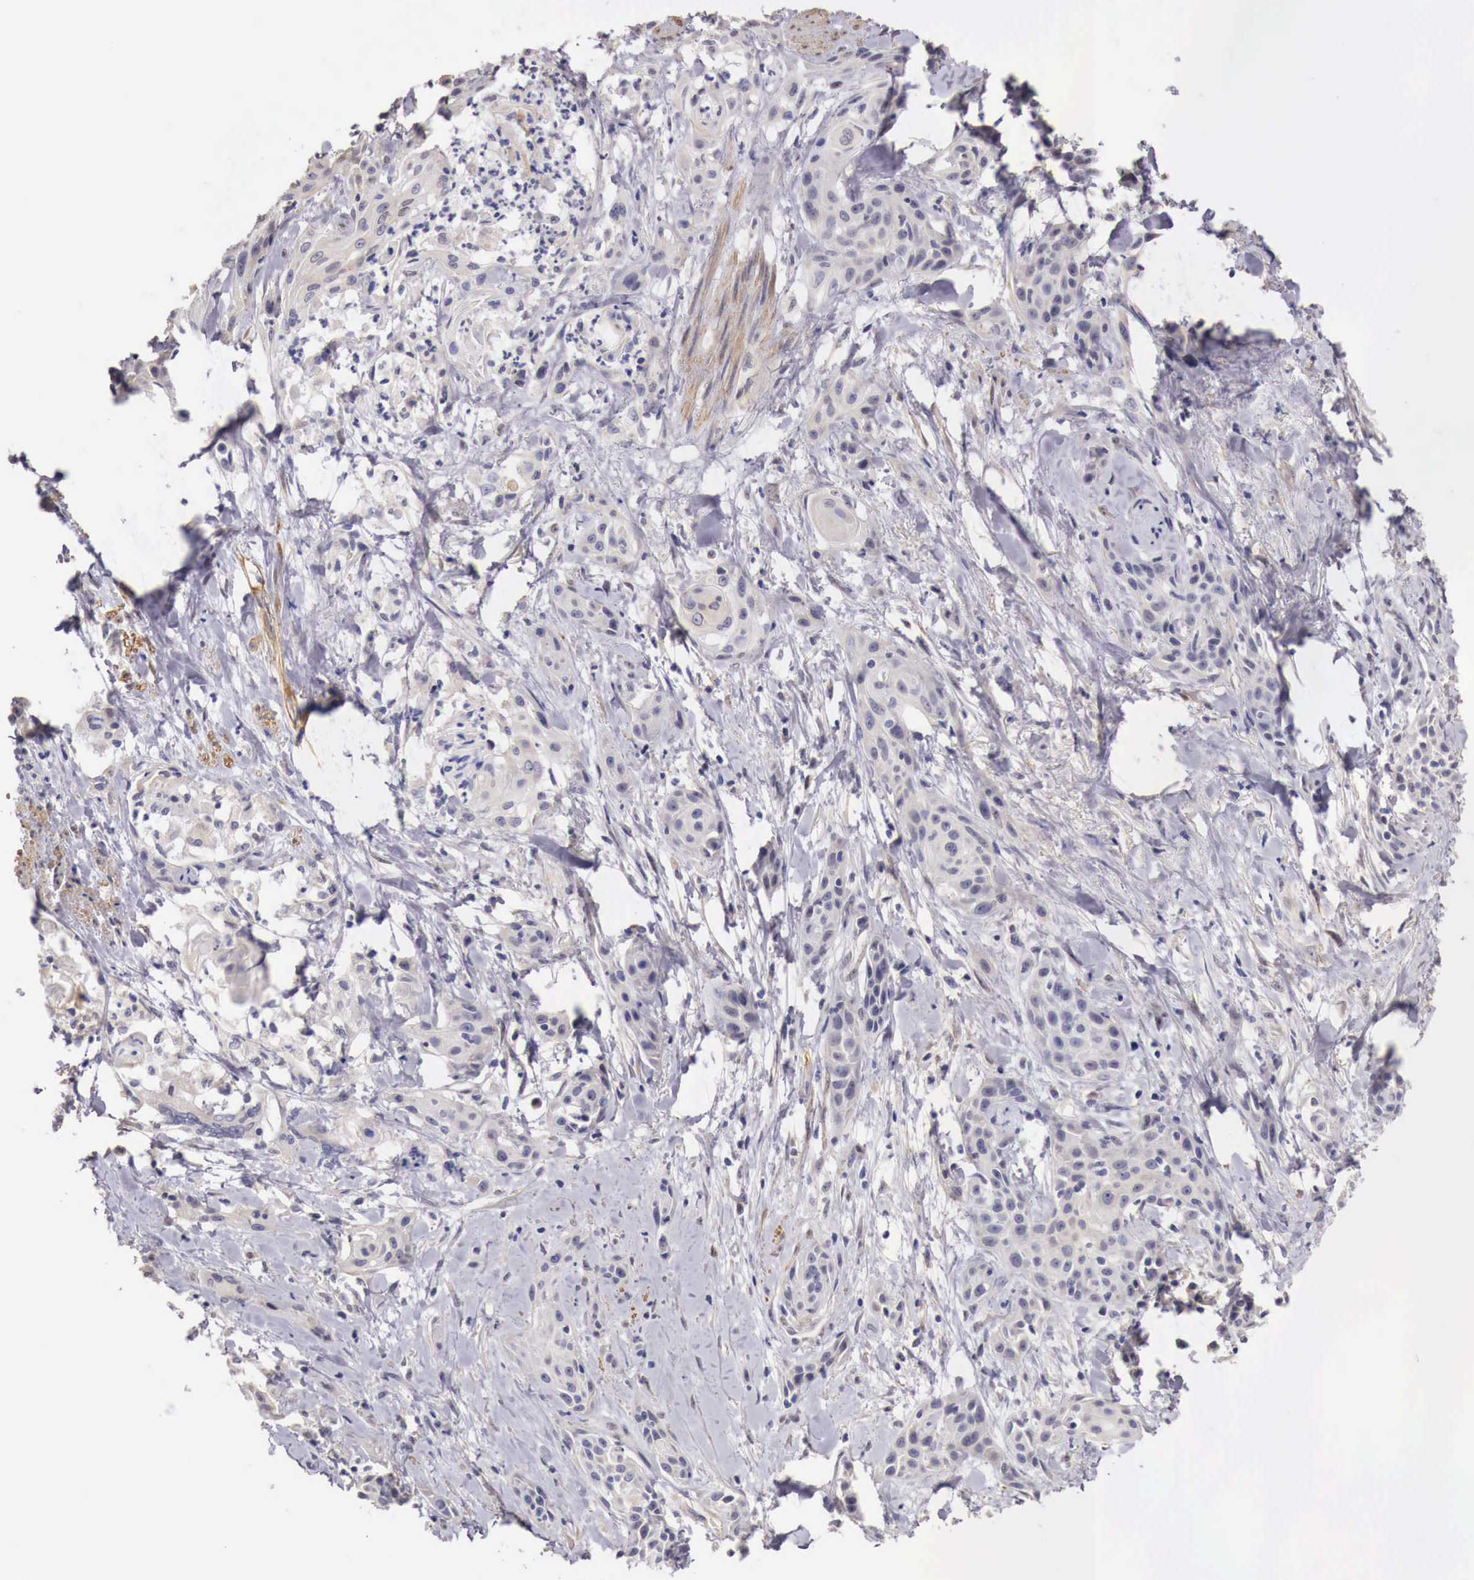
{"staining": {"intensity": "negative", "quantity": "none", "location": "none"}, "tissue": "skin cancer", "cell_type": "Tumor cells", "image_type": "cancer", "snomed": [{"axis": "morphology", "description": "Squamous cell carcinoma, NOS"}, {"axis": "topography", "description": "Skin"}, {"axis": "topography", "description": "Anal"}], "caption": "IHC of human skin squamous cell carcinoma shows no positivity in tumor cells. (Brightfield microscopy of DAB immunohistochemistry at high magnification).", "gene": "ENOX2", "patient": {"sex": "male", "age": 64}}